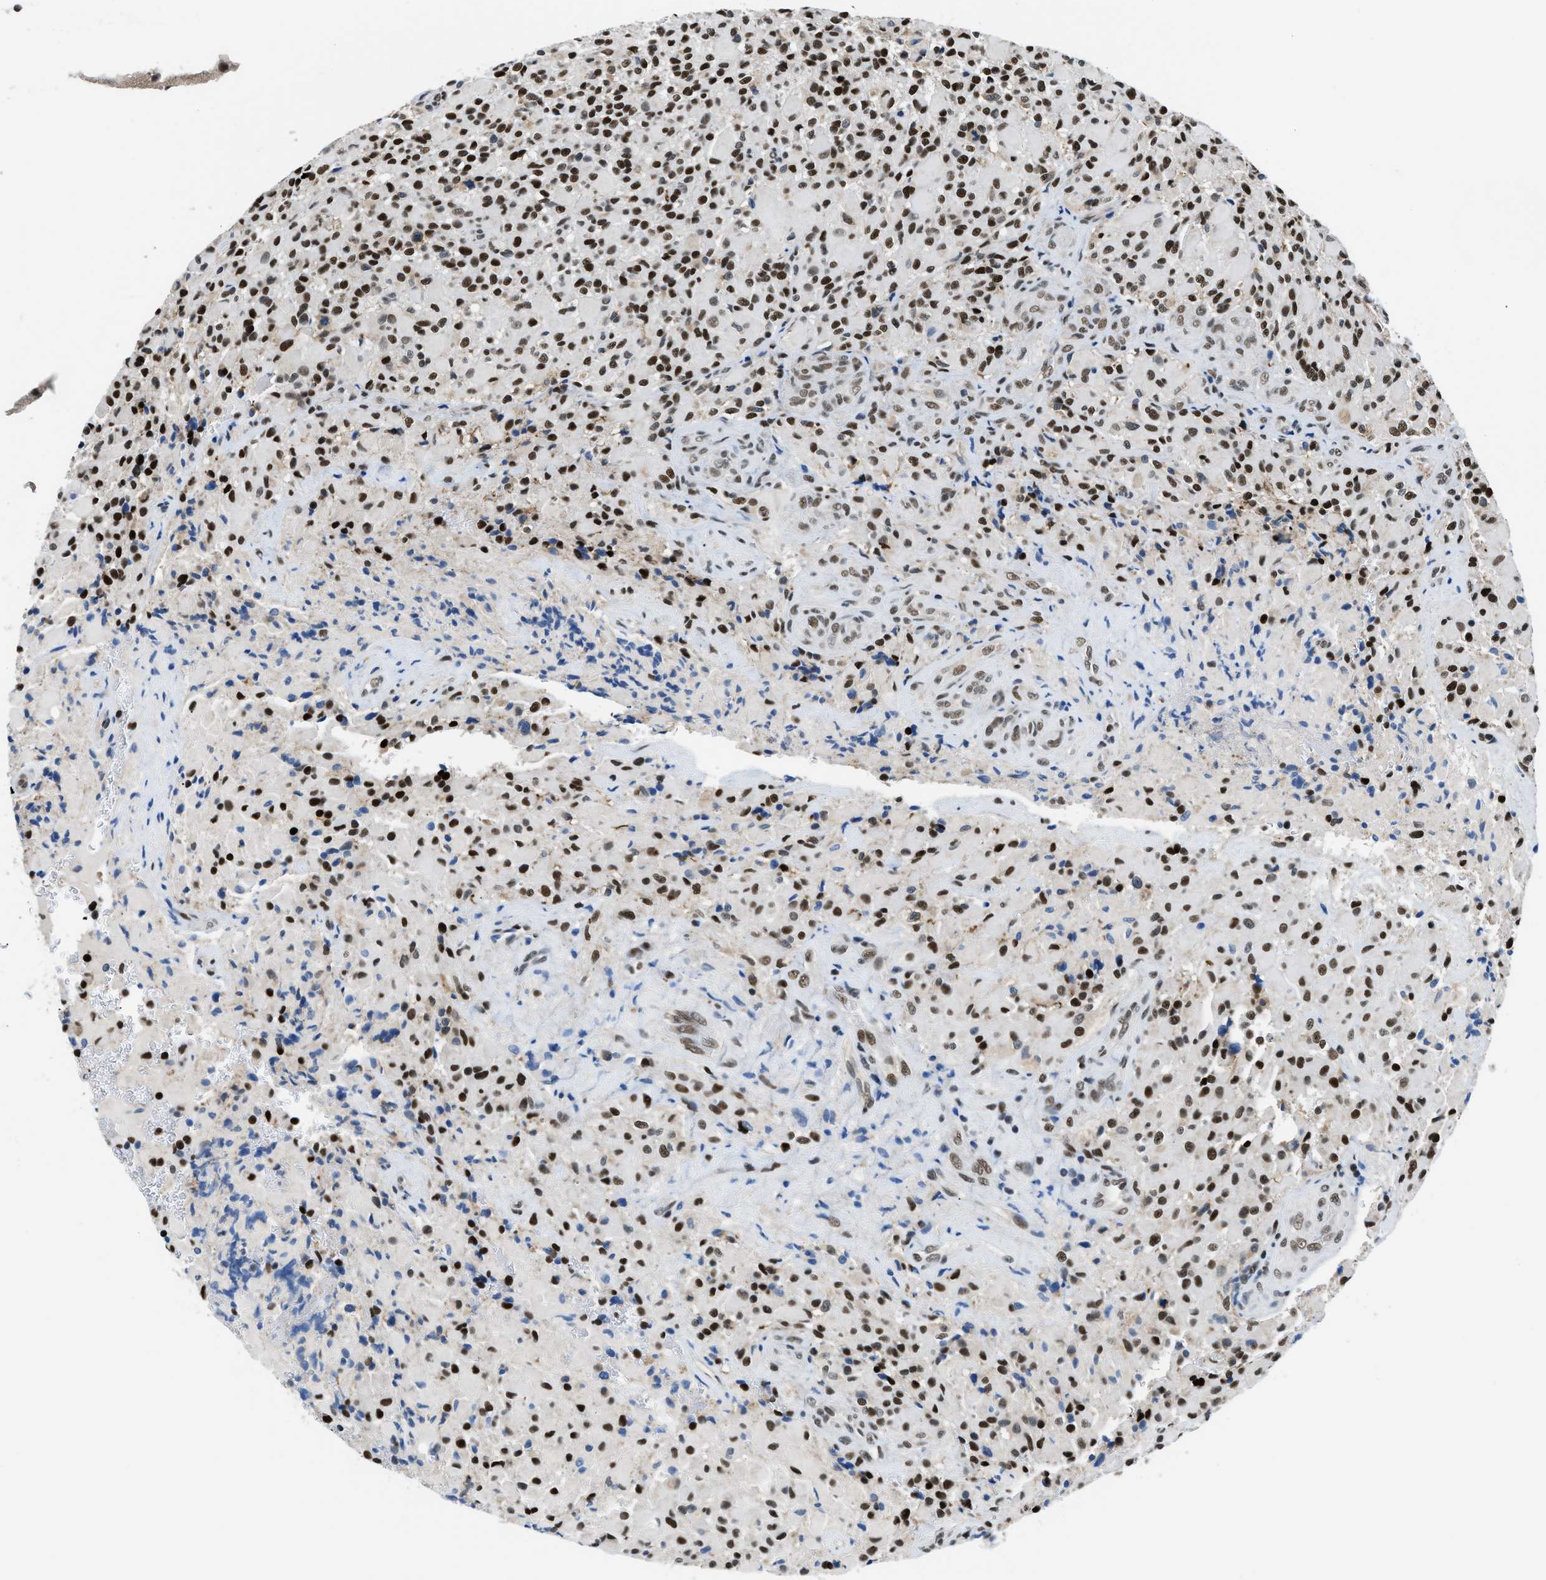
{"staining": {"intensity": "strong", "quantity": ">75%", "location": "nuclear"}, "tissue": "glioma", "cell_type": "Tumor cells", "image_type": "cancer", "snomed": [{"axis": "morphology", "description": "Glioma, malignant, High grade"}, {"axis": "topography", "description": "Brain"}], "caption": "An image of glioma stained for a protein demonstrates strong nuclear brown staining in tumor cells.", "gene": "KDM3B", "patient": {"sex": "male", "age": 71}}